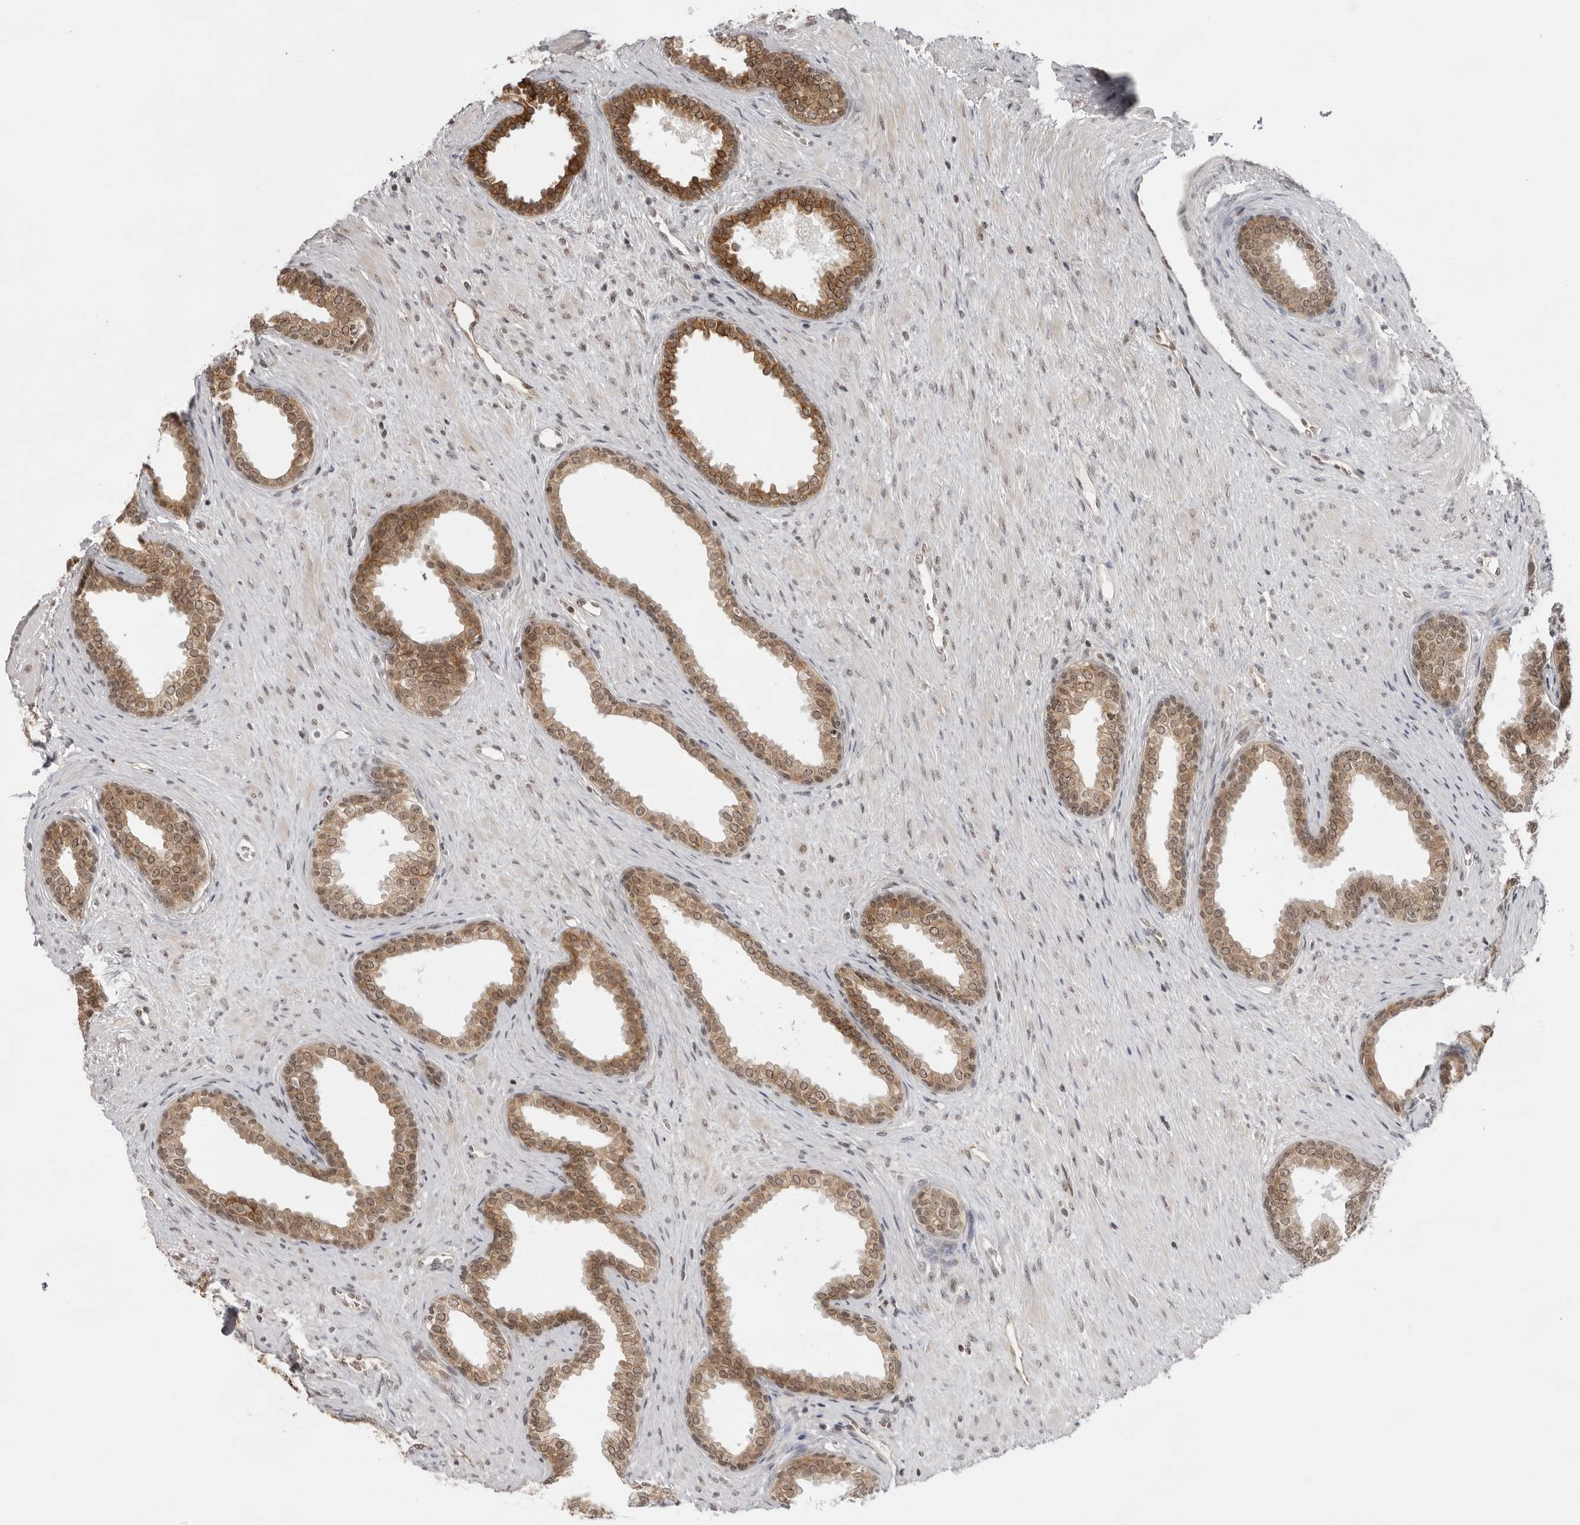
{"staining": {"intensity": "moderate", "quantity": ">75%", "location": "cytoplasmic/membranous,nuclear"}, "tissue": "prostate", "cell_type": "Glandular cells", "image_type": "normal", "snomed": [{"axis": "morphology", "description": "Normal tissue, NOS"}, {"axis": "topography", "description": "Prostate"}], "caption": "Immunohistochemistry (IHC) (DAB (3,3'-diaminobenzidine)) staining of benign prostate displays moderate cytoplasmic/membranous,nuclear protein staining in approximately >75% of glandular cells.", "gene": "EXOSC10", "patient": {"sex": "male", "age": 76}}